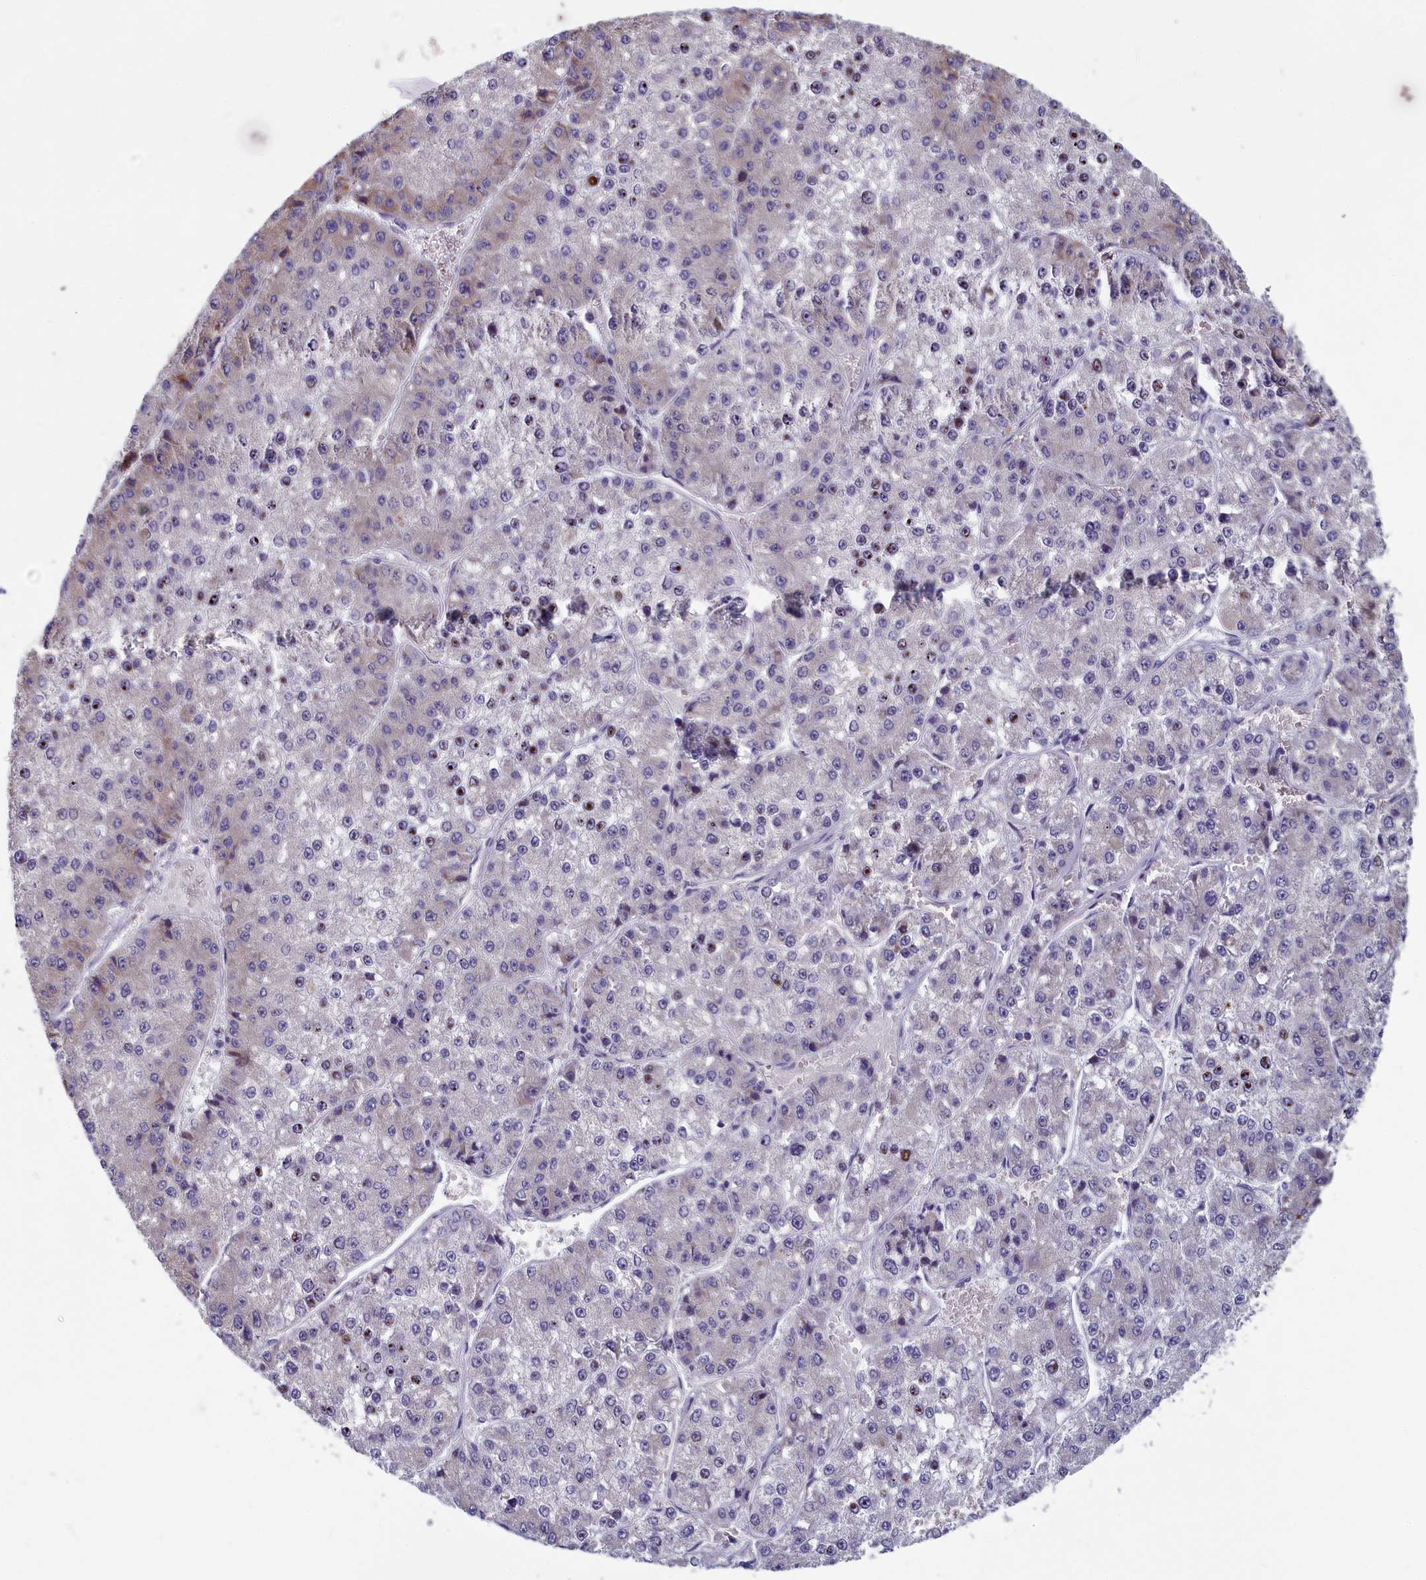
{"staining": {"intensity": "strong", "quantity": "<25%", "location": "nuclear"}, "tissue": "liver cancer", "cell_type": "Tumor cells", "image_type": "cancer", "snomed": [{"axis": "morphology", "description": "Carcinoma, Hepatocellular, NOS"}, {"axis": "topography", "description": "Liver"}], "caption": "Immunohistochemistry (DAB (3,3'-diaminobenzidine)) staining of human liver cancer reveals strong nuclear protein expression in about <25% of tumor cells.", "gene": "MRI1", "patient": {"sex": "female", "age": 73}}